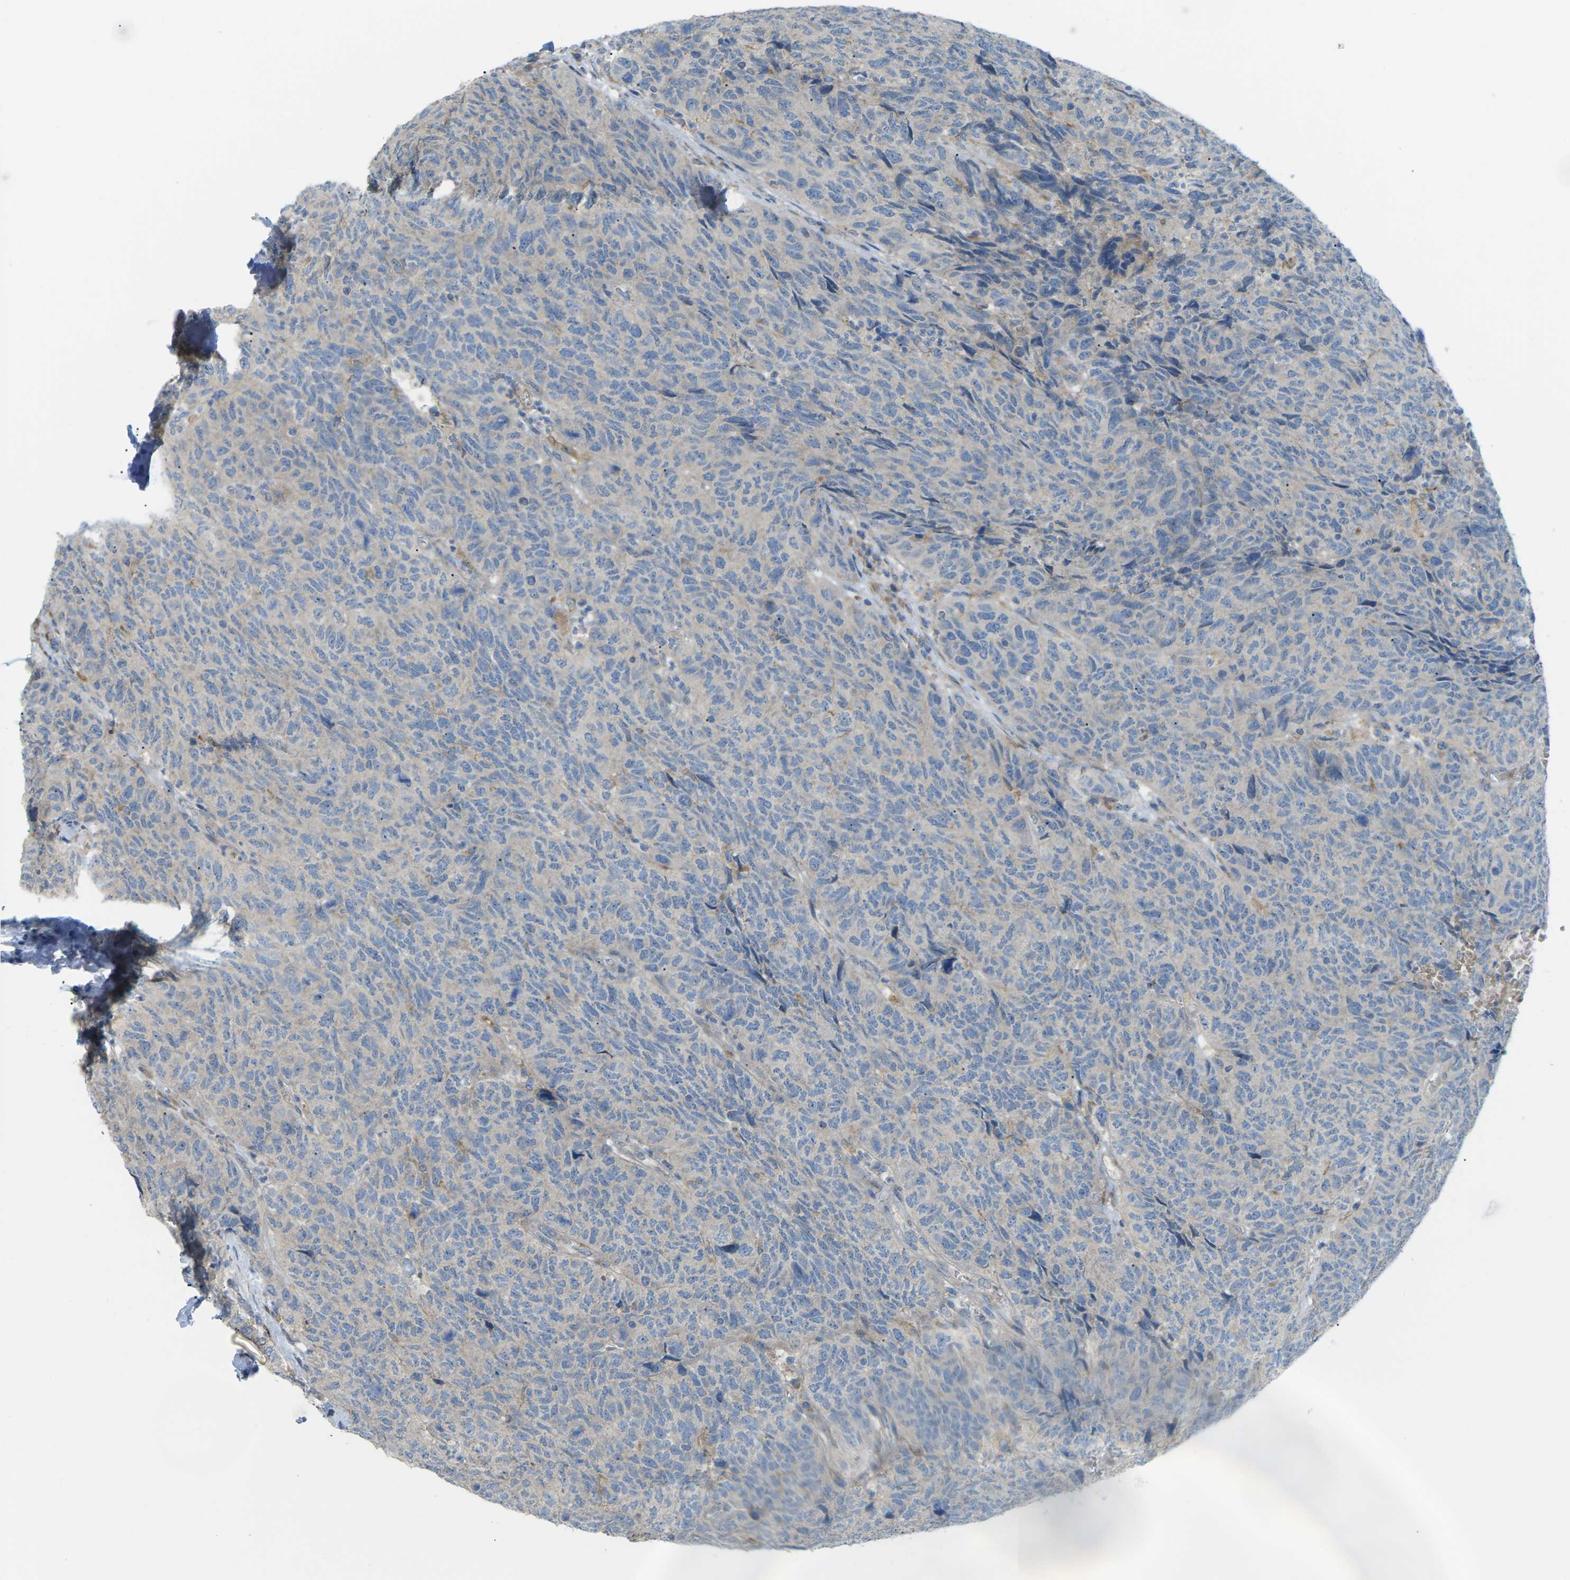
{"staining": {"intensity": "negative", "quantity": "none", "location": "none"}, "tissue": "head and neck cancer", "cell_type": "Tumor cells", "image_type": "cancer", "snomed": [{"axis": "morphology", "description": "Squamous cell carcinoma, NOS"}, {"axis": "topography", "description": "Head-Neck"}], "caption": "The immunohistochemistry (IHC) micrograph has no significant expression in tumor cells of squamous cell carcinoma (head and neck) tissue. The staining was performed using DAB to visualize the protein expression in brown, while the nuclei were stained in blue with hematoxylin (Magnification: 20x).", "gene": "MYLK4", "patient": {"sex": "male", "age": 66}}